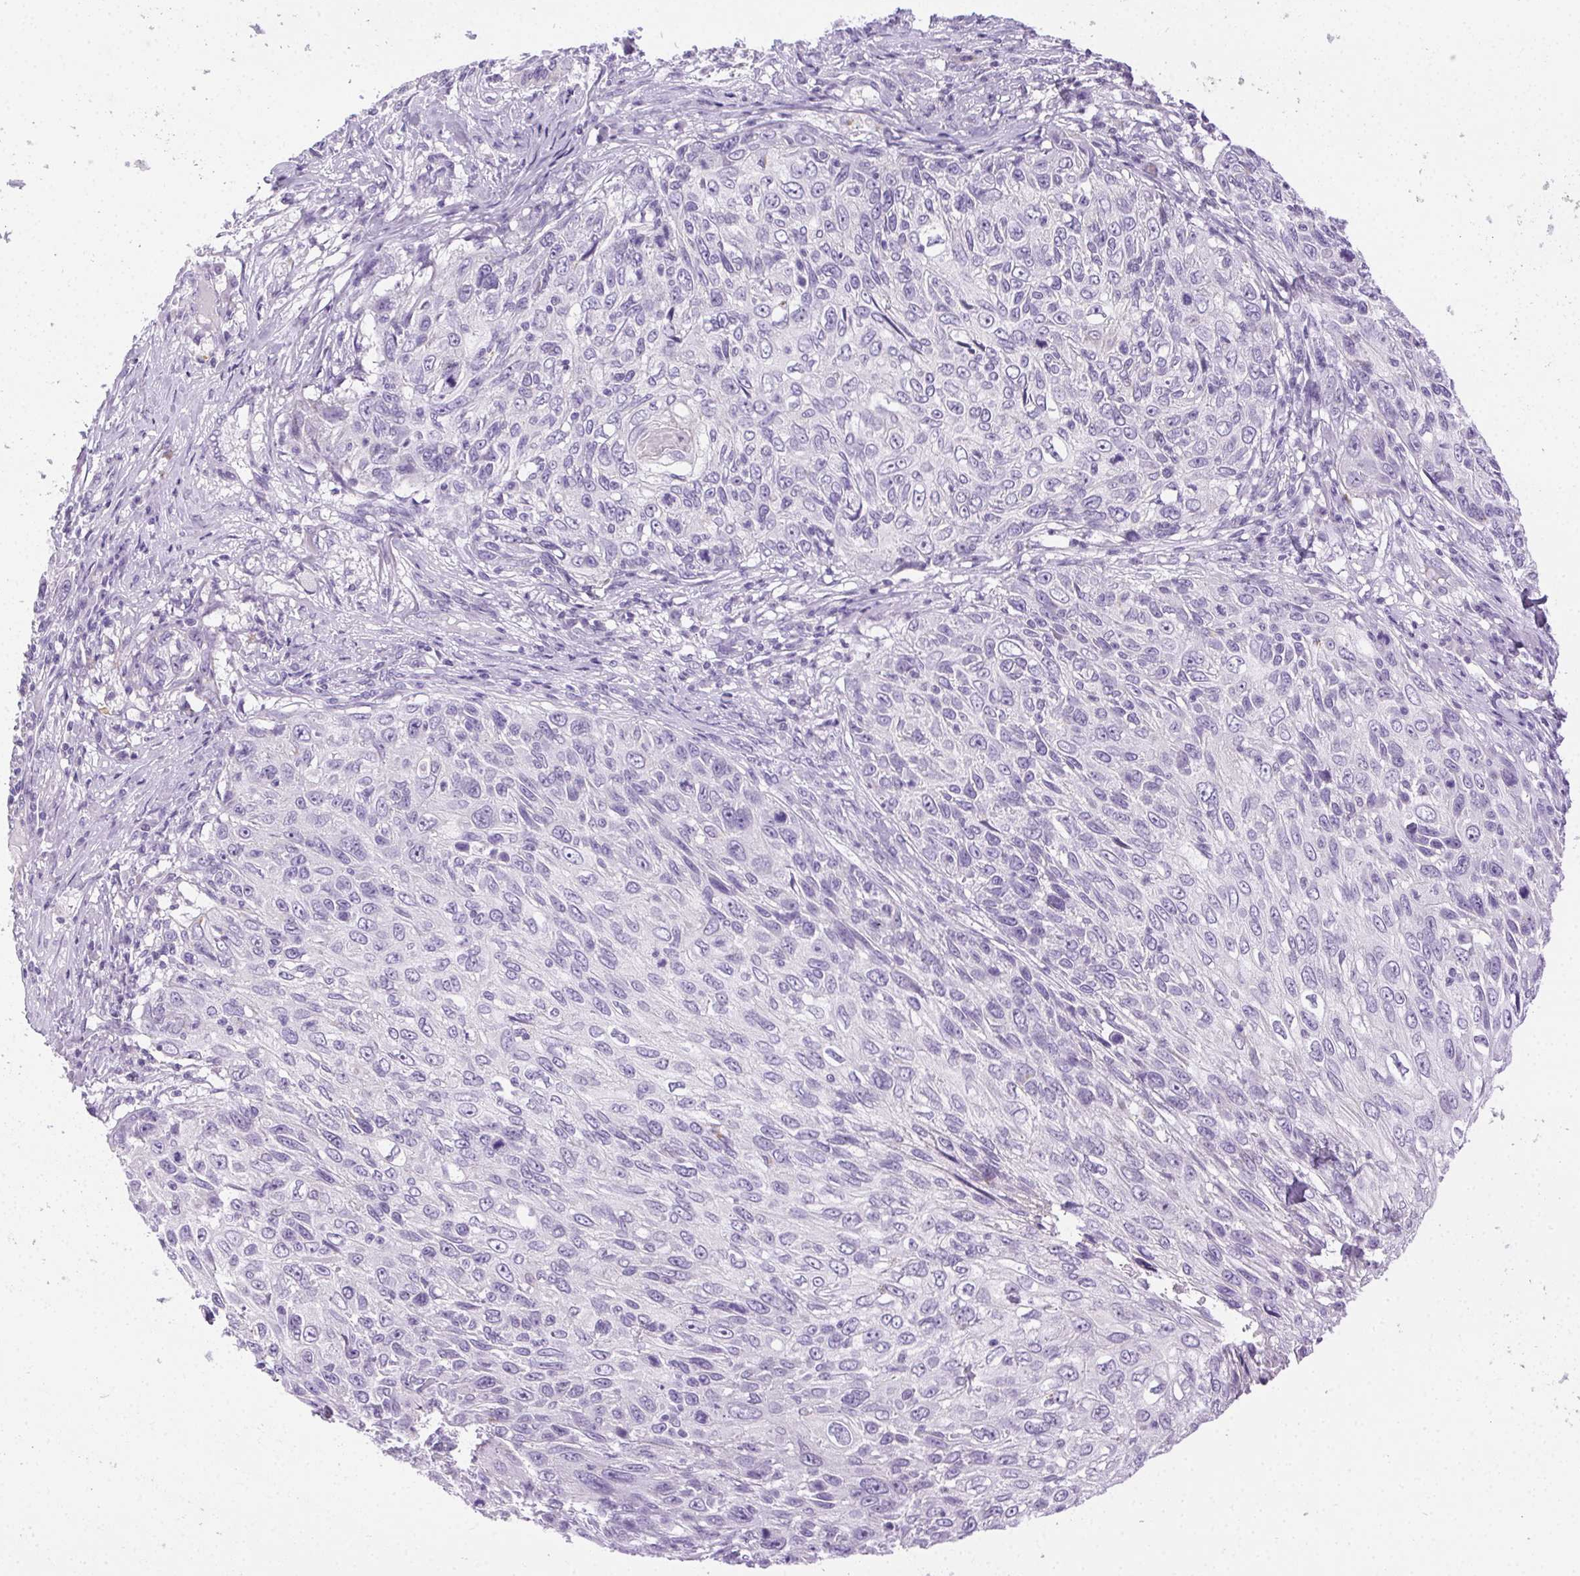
{"staining": {"intensity": "negative", "quantity": "none", "location": "none"}, "tissue": "skin cancer", "cell_type": "Tumor cells", "image_type": "cancer", "snomed": [{"axis": "morphology", "description": "Squamous cell carcinoma, NOS"}, {"axis": "topography", "description": "Skin"}], "caption": "Immunohistochemistry image of neoplastic tissue: human skin cancer stained with DAB (3,3'-diaminobenzidine) exhibits no significant protein expression in tumor cells.", "gene": "C20orf85", "patient": {"sex": "male", "age": 92}}